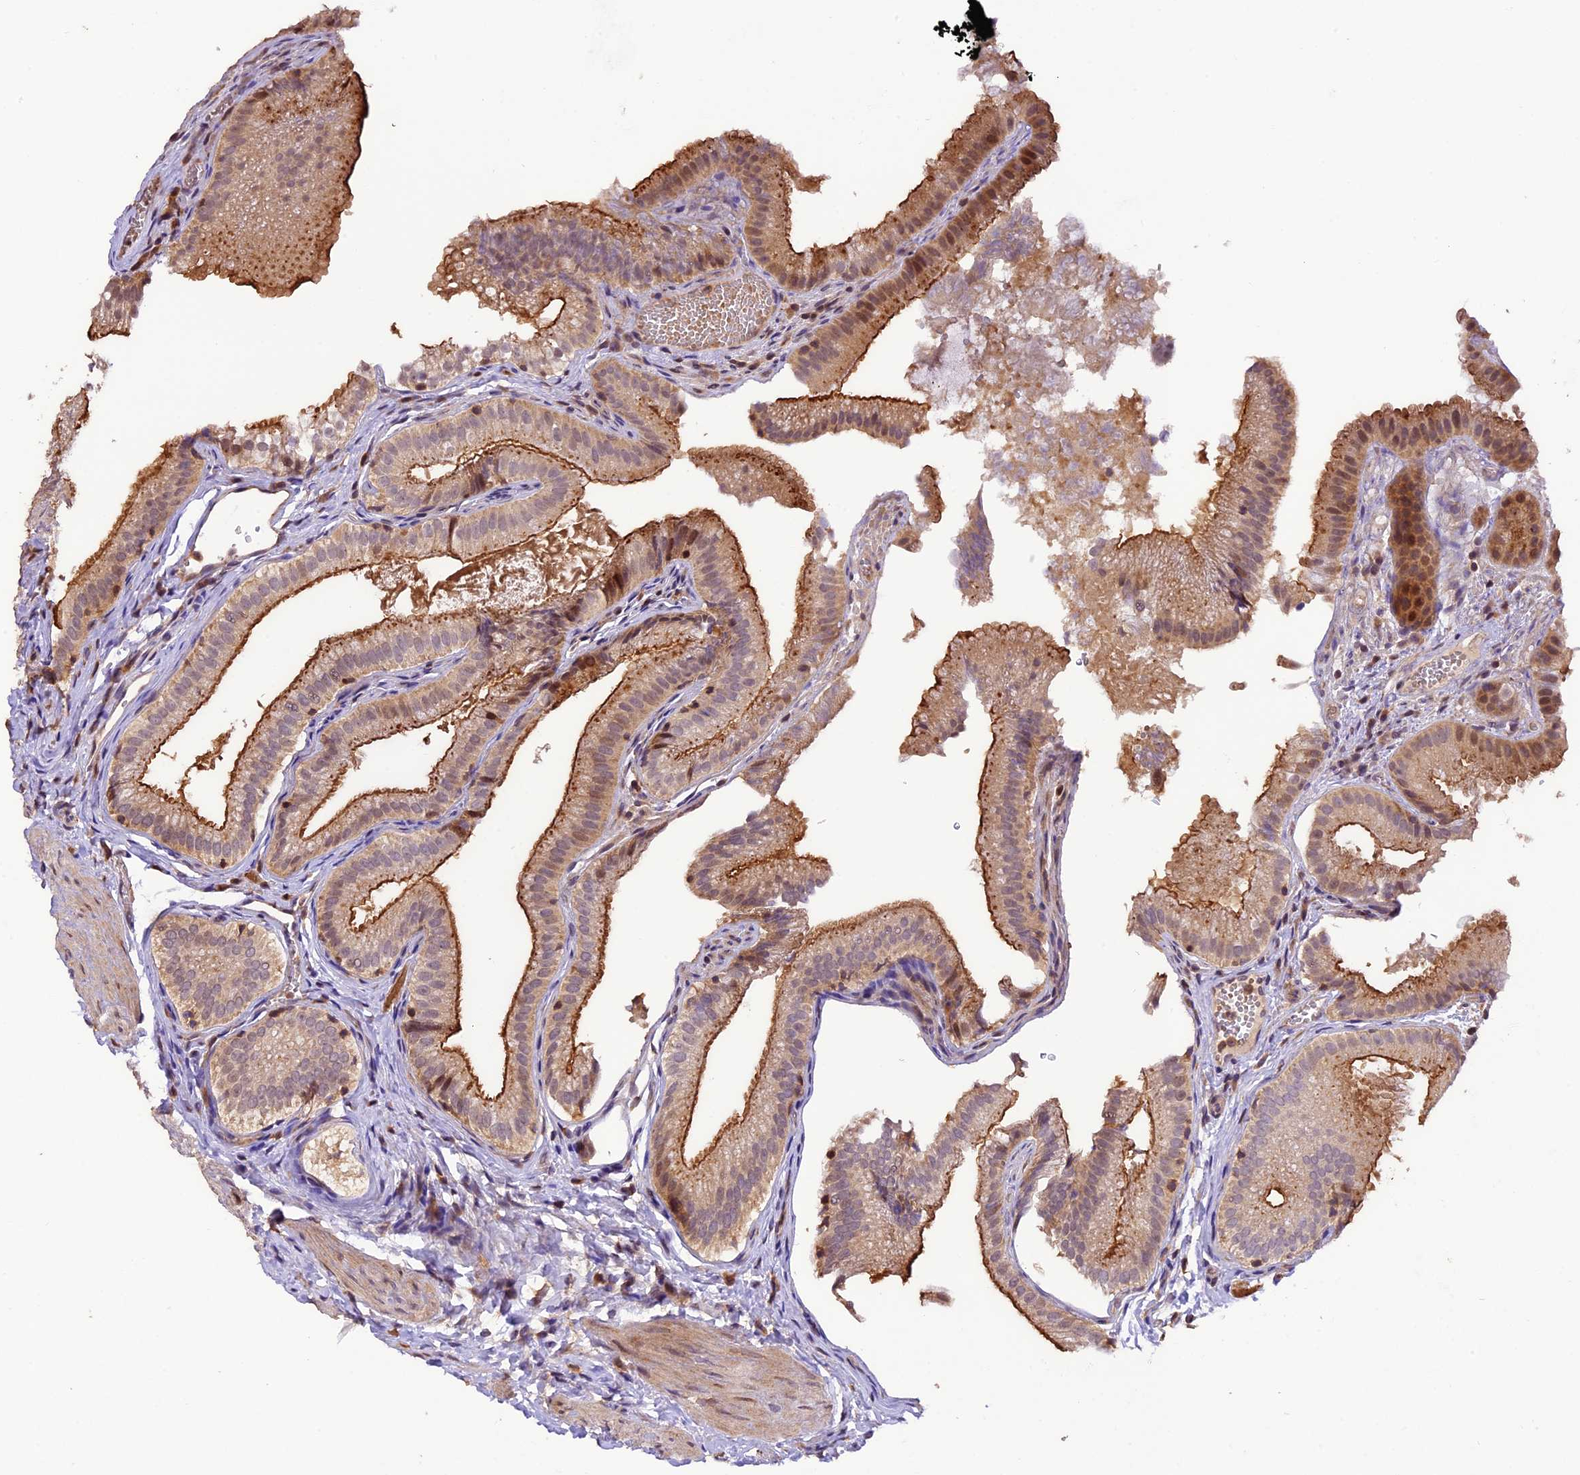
{"staining": {"intensity": "strong", "quantity": "25%-75%", "location": "cytoplasmic/membranous"}, "tissue": "gallbladder", "cell_type": "Glandular cells", "image_type": "normal", "snomed": [{"axis": "morphology", "description": "Normal tissue, NOS"}, {"axis": "topography", "description": "Gallbladder"}], "caption": "Brown immunohistochemical staining in normal human gallbladder reveals strong cytoplasmic/membranous expression in about 25%-75% of glandular cells. The protein of interest is shown in brown color, while the nuclei are stained blue.", "gene": "DGKH", "patient": {"sex": "female", "age": 30}}